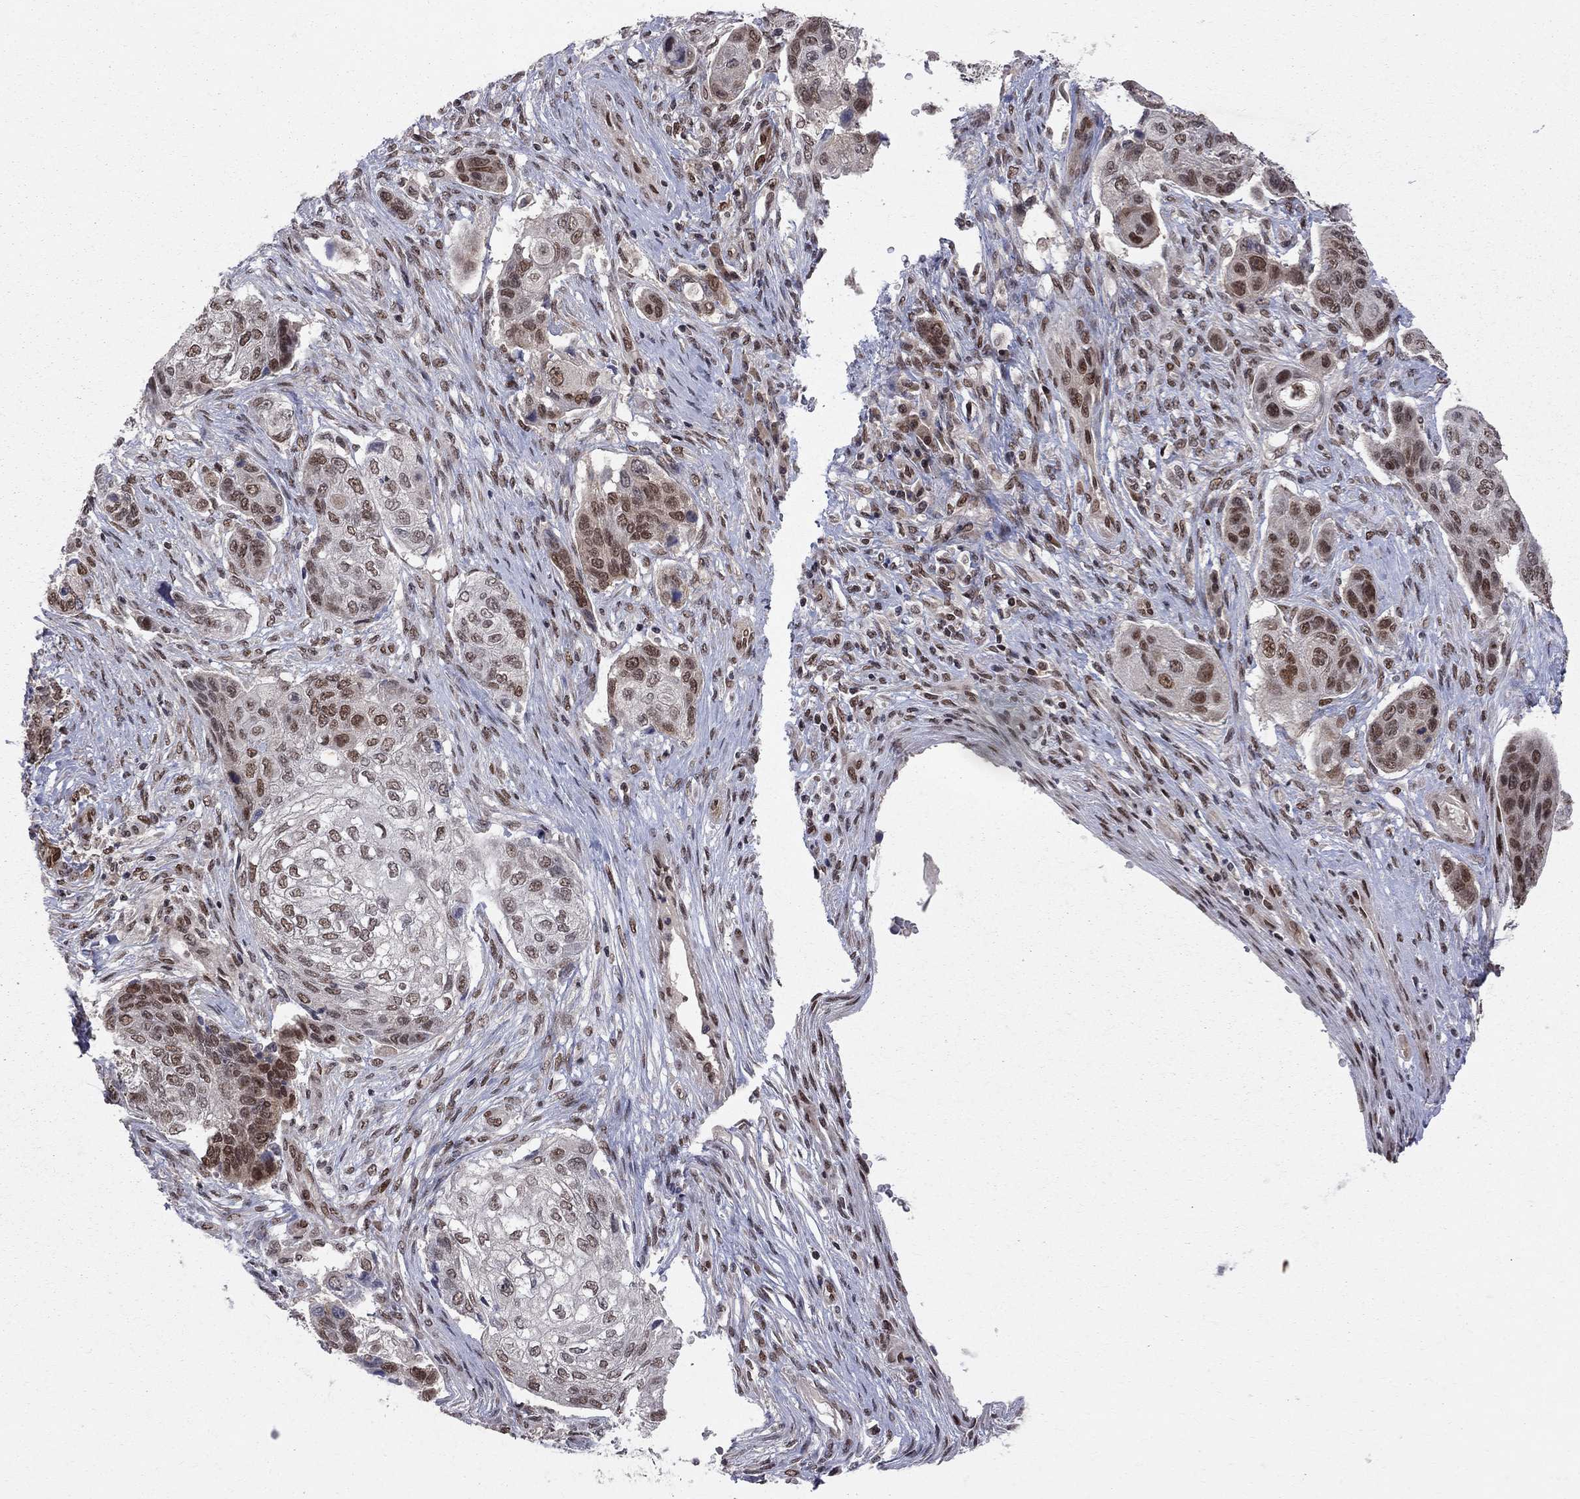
{"staining": {"intensity": "strong", "quantity": "25%-75%", "location": "nuclear"}, "tissue": "lung cancer", "cell_type": "Tumor cells", "image_type": "cancer", "snomed": [{"axis": "morphology", "description": "Normal tissue, NOS"}, {"axis": "morphology", "description": "Squamous cell carcinoma, NOS"}, {"axis": "topography", "description": "Bronchus"}, {"axis": "topography", "description": "Lung"}], "caption": "About 25%-75% of tumor cells in squamous cell carcinoma (lung) show strong nuclear protein expression as visualized by brown immunohistochemical staining.", "gene": "SAP30L", "patient": {"sex": "male", "age": 69}}